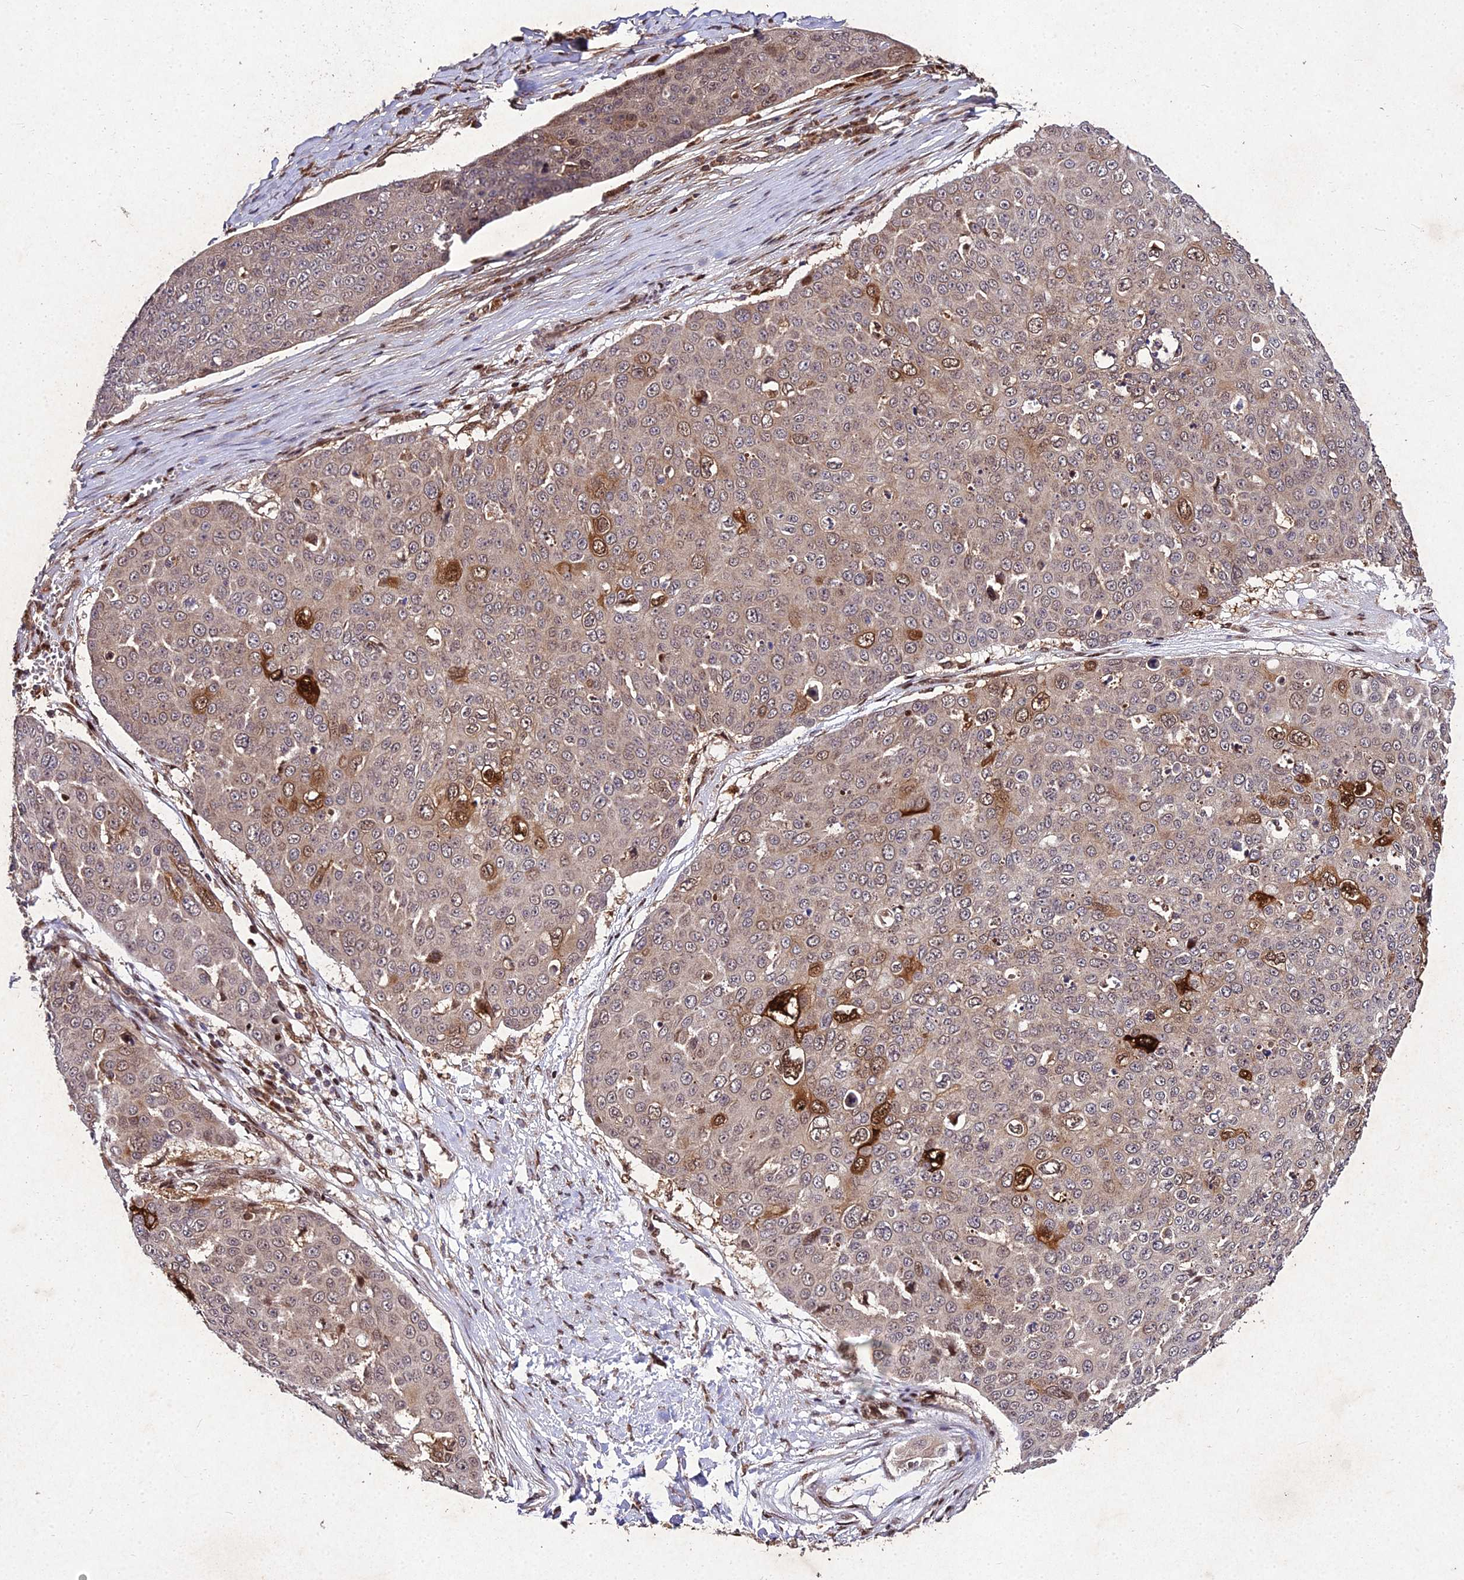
{"staining": {"intensity": "strong", "quantity": "<25%", "location": "cytoplasmic/membranous,nuclear"}, "tissue": "skin cancer", "cell_type": "Tumor cells", "image_type": "cancer", "snomed": [{"axis": "morphology", "description": "Squamous cell carcinoma, NOS"}, {"axis": "topography", "description": "Skin"}], "caption": "Squamous cell carcinoma (skin) tissue exhibits strong cytoplasmic/membranous and nuclear positivity in about <25% of tumor cells, visualized by immunohistochemistry.", "gene": "MKKS", "patient": {"sex": "male", "age": 71}}